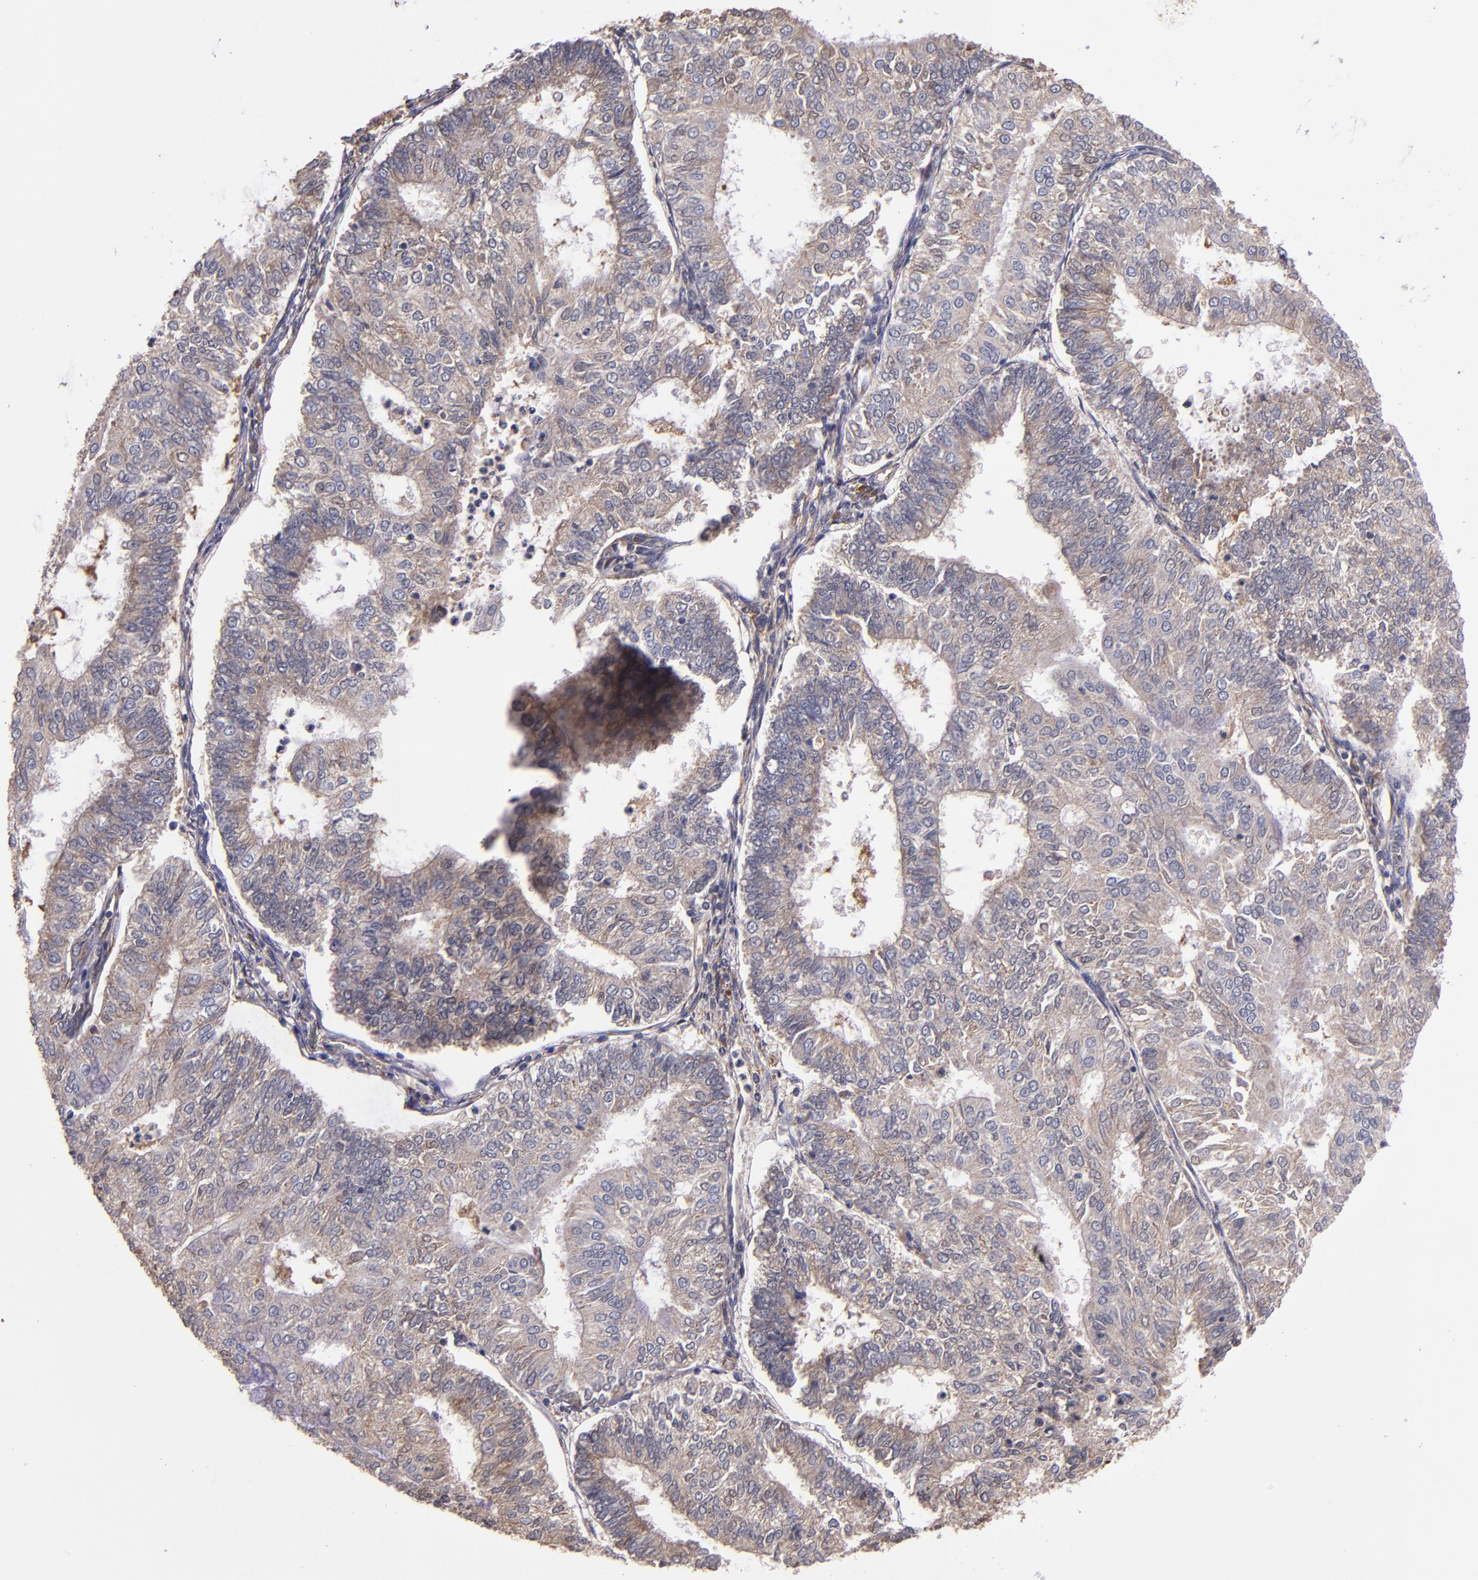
{"staining": {"intensity": "weak", "quantity": ">75%", "location": "cytoplasmic/membranous"}, "tissue": "endometrial cancer", "cell_type": "Tumor cells", "image_type": "cancer", "snomed": [{"axis": "morphology", "description": "Adenocarcinoma, NOS"}, {"axis": "topography", "description": "Endometrium"}], "caption": "The image exhibits a brown stain indicating the presence of a protein in the cytoplasmic/membranous of tumor cells in endometrial adenocarcinoma.", "gene": "PRAF2", "patient": {"sex": "female", "age": 59}}